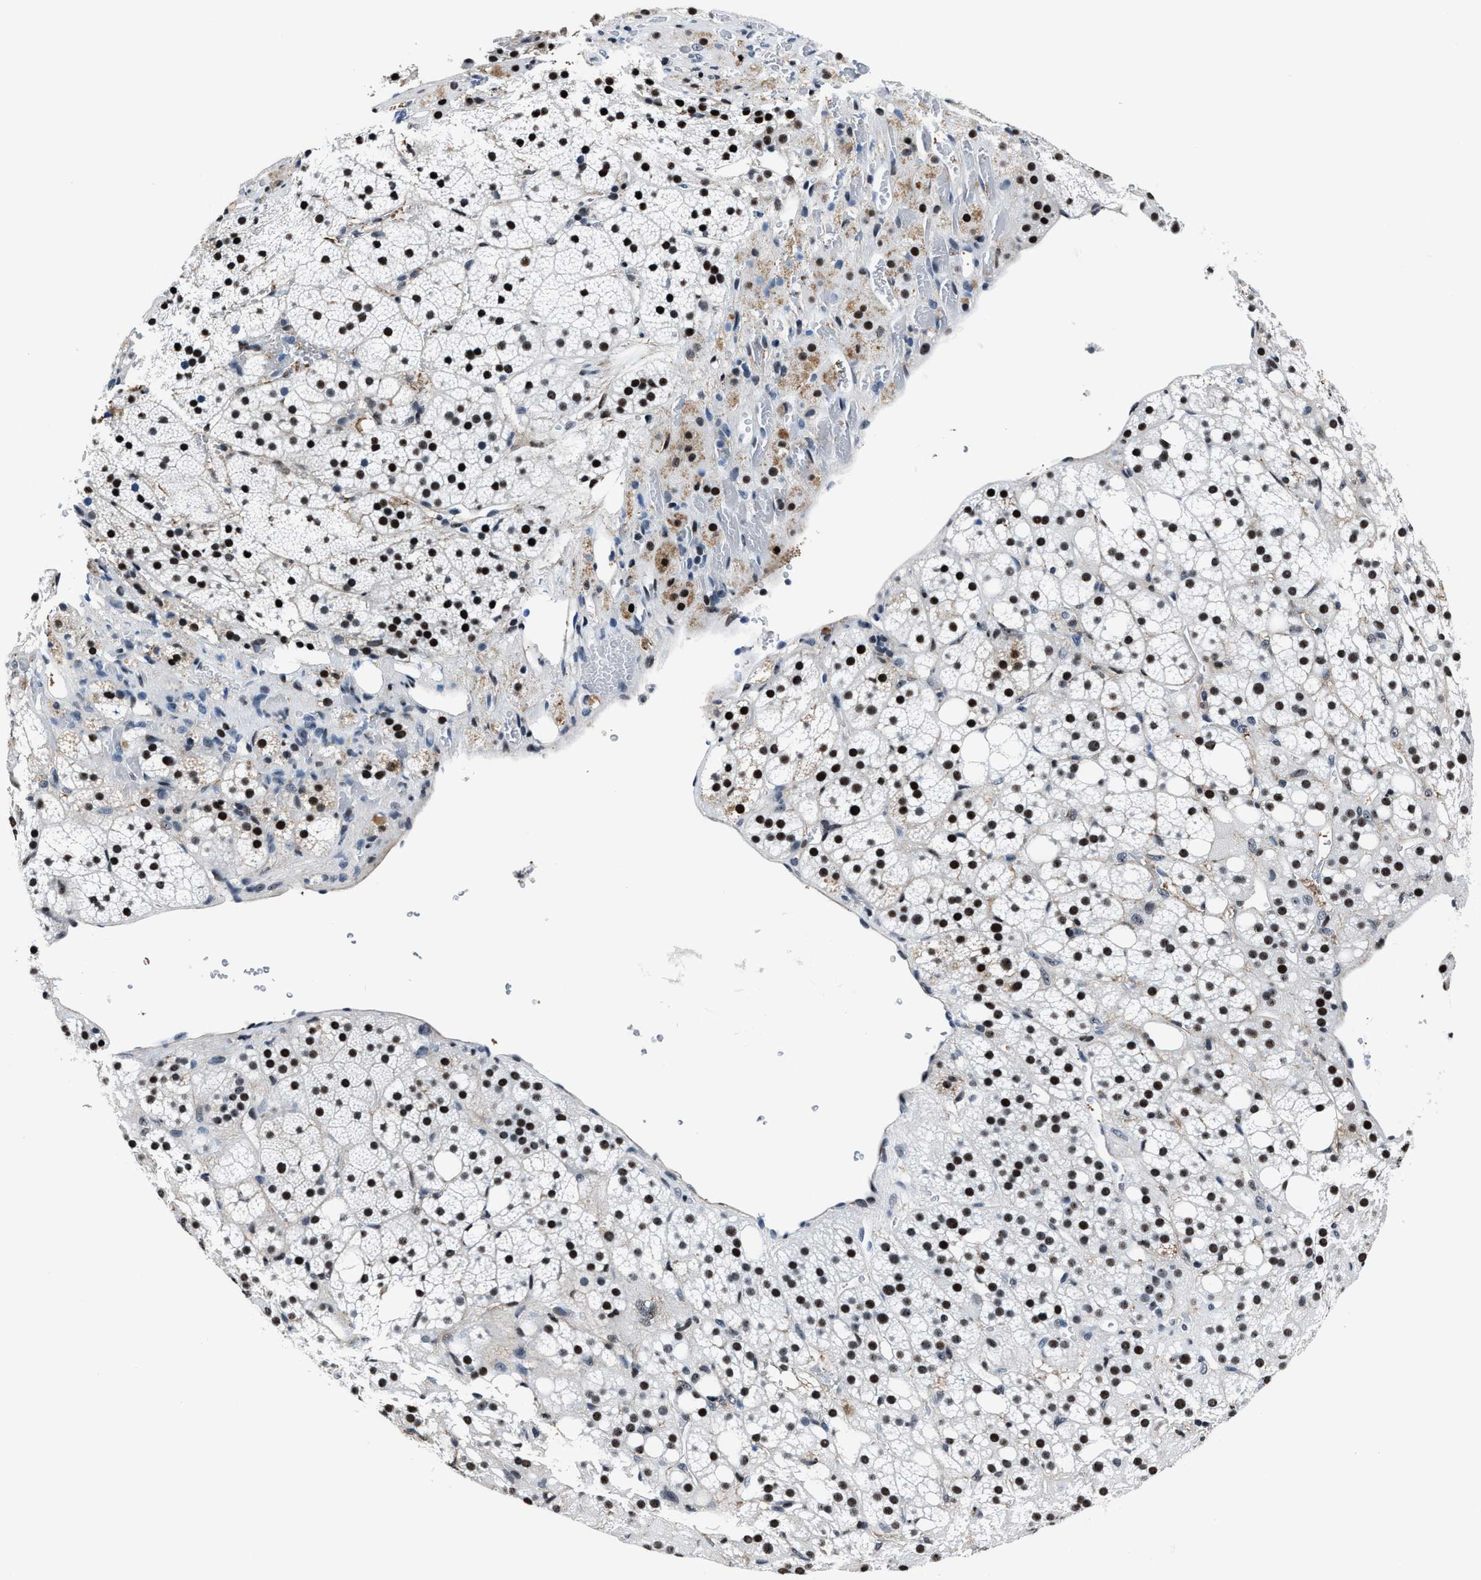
{"staining": {"intensity": "strong", "quantity": ">75%", "location": "nuclear"}, "tissue": "adrenal gland", "cell_type": "Glandular cells", "image_type": "normal", "snomed": [{"axis": "morphology", "description": "Normal tissue, NOS"}, {"axis": "topography", "description": "Adrenal gland"}], "caption": "The immunohistochemical stain labels strong nuclear positivity in glandular cells of normal adrenal gland. Nuclei are stained in blue.", "gene": "PPIE", "patient": {"sex": "female", "age": 59}}